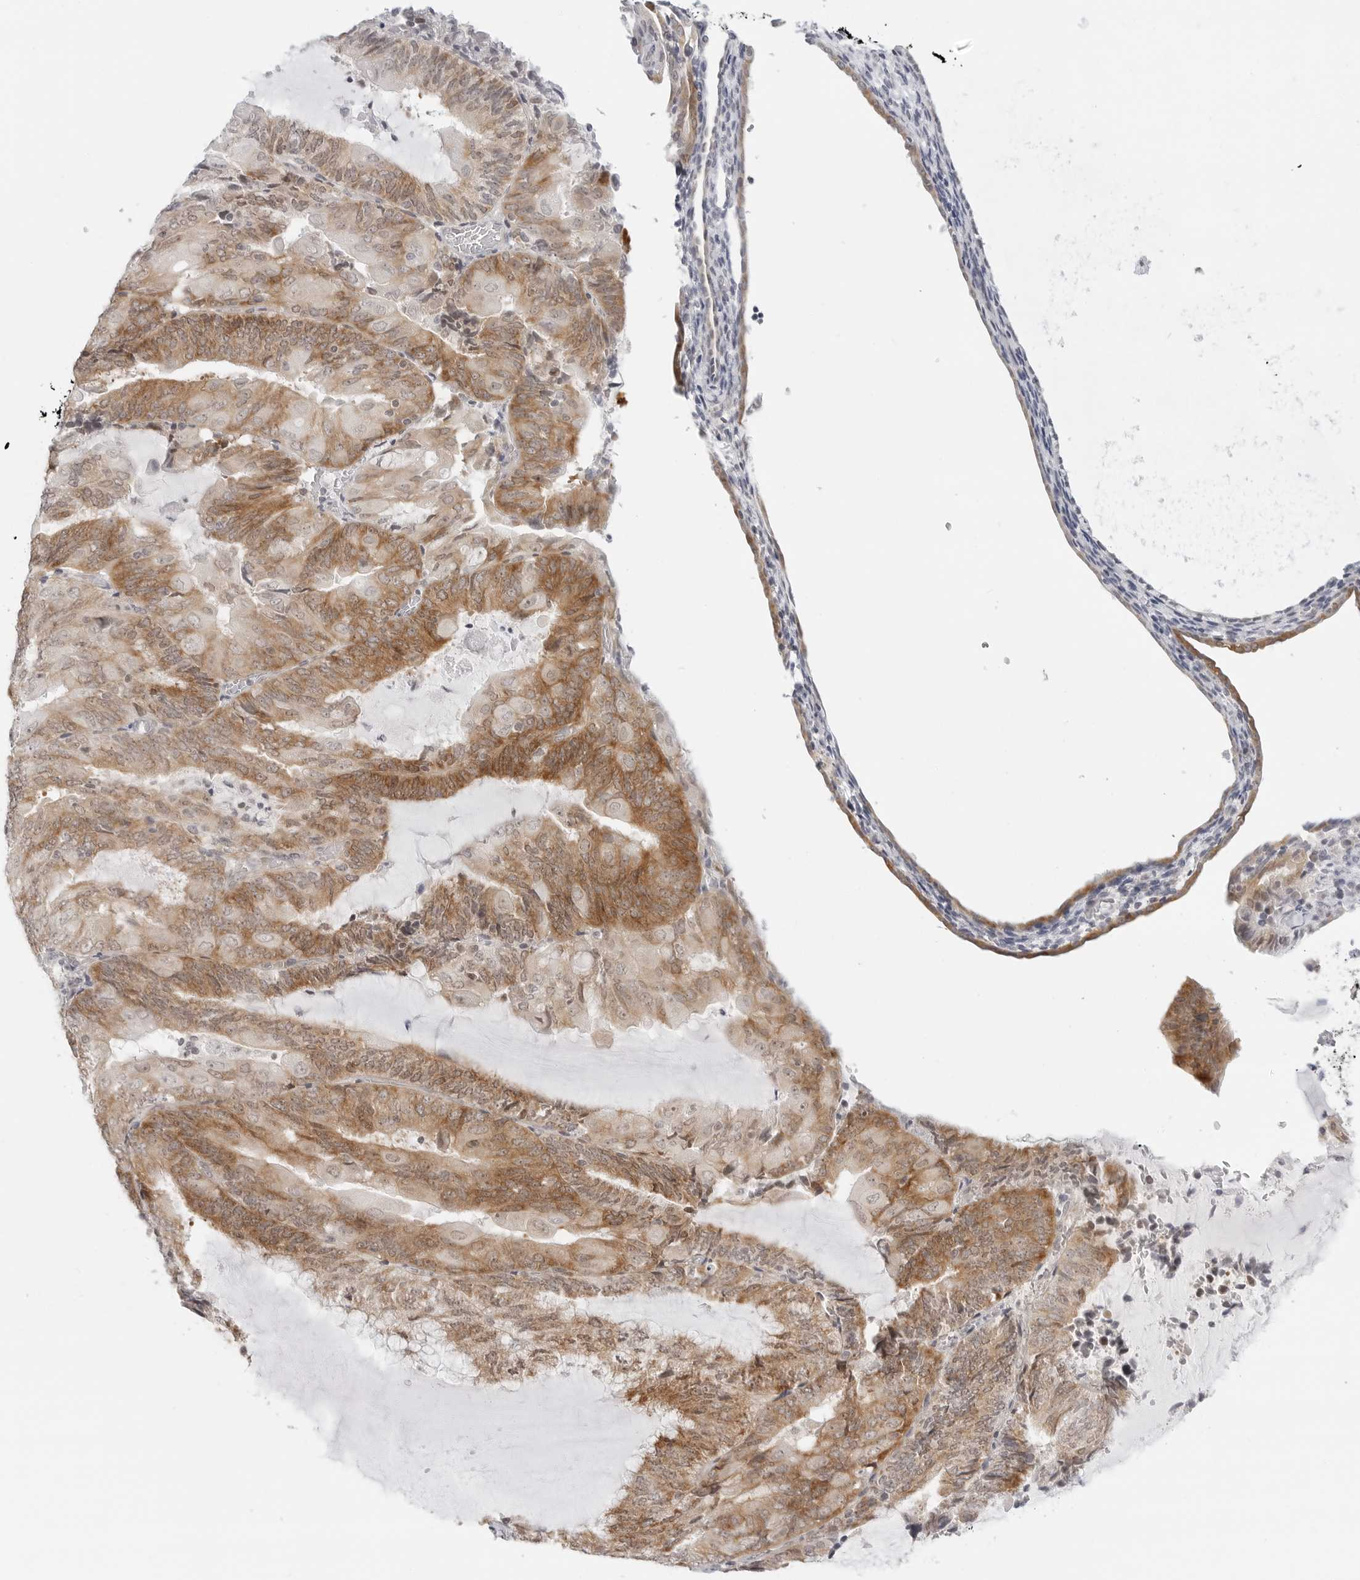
{"staining": {"intensity": "moderate", "quantity": ">75%", "location": "cytoplasmic/membranous,nuclear"}, "tissue": "endometrial cancer", "cell_type": "Tumor cells", "image_type": "cancer", "snomed": [{"axis": "morphology", "description": "Adenocarcinoma, NOS"}, {"axis": "topography", "description": "Endometrium"}], "caption": "Immunohistochemical staining of human endometrial cancer displays medium levels of moderate cytoplasmic/membranous and nuclear protein staining in about >75% of tumor cells.", "gene": "METAP1", "patient": {"sex": "female", "age": 81}}